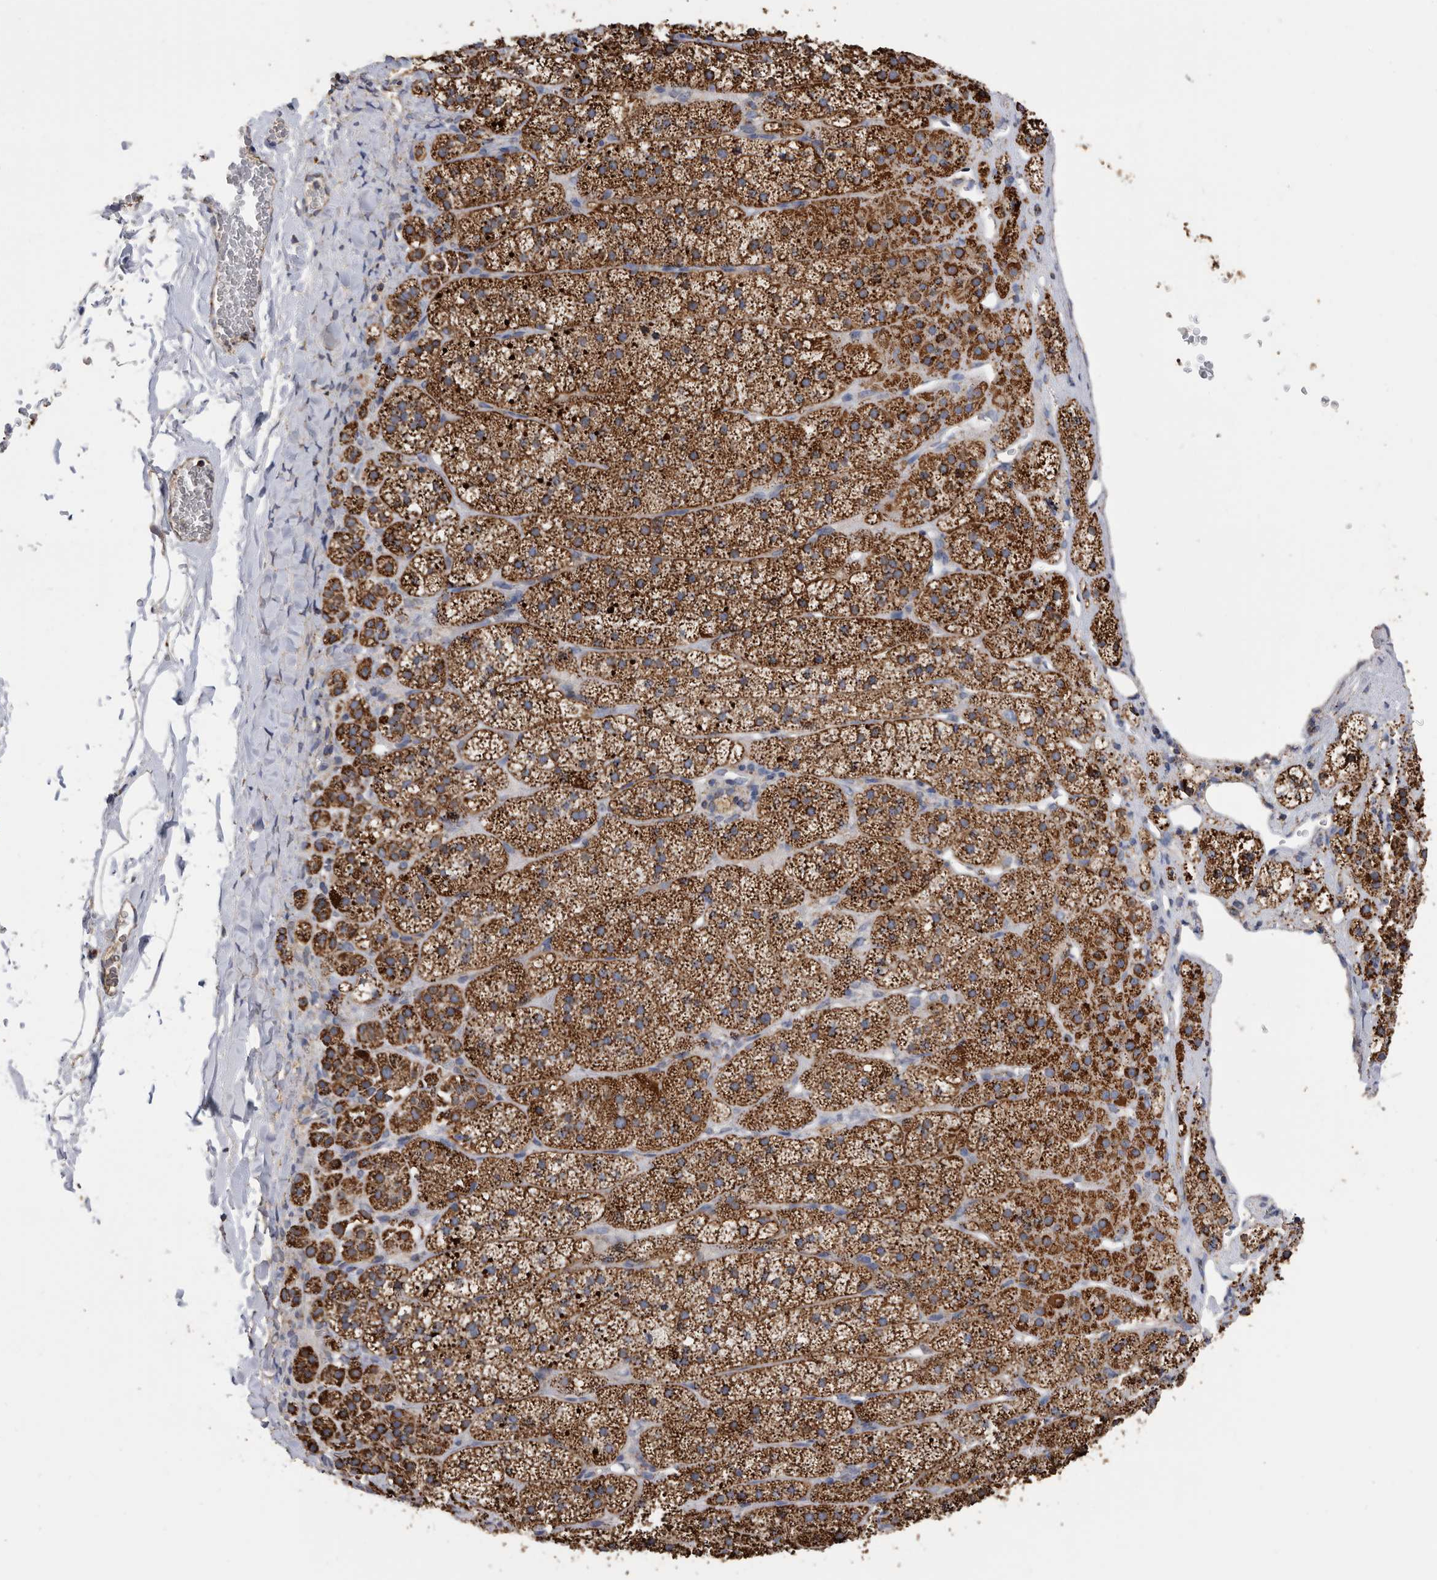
{"staining": {"intensity": "strong", "quantity": ">75%", "location": "cytoplasmic/membranous"}, "tissue": "adrenal gland", "cell_type": "Glandular cells", "image_type": "normal", "snomed": [{"axis": "morphology", "description": "Normal tissue, NOS"}, {"axis": "topography", "description": "Adrenal gland"}], "caption": "DAB immunohistochemical staining of normal adrenal gland demonstrates strong cytoplasmic/membranous protein positivity in approximately >75% of glandular cells.", "gene": "WFDC1", "patient": {"sex": "female", "age": 44}}